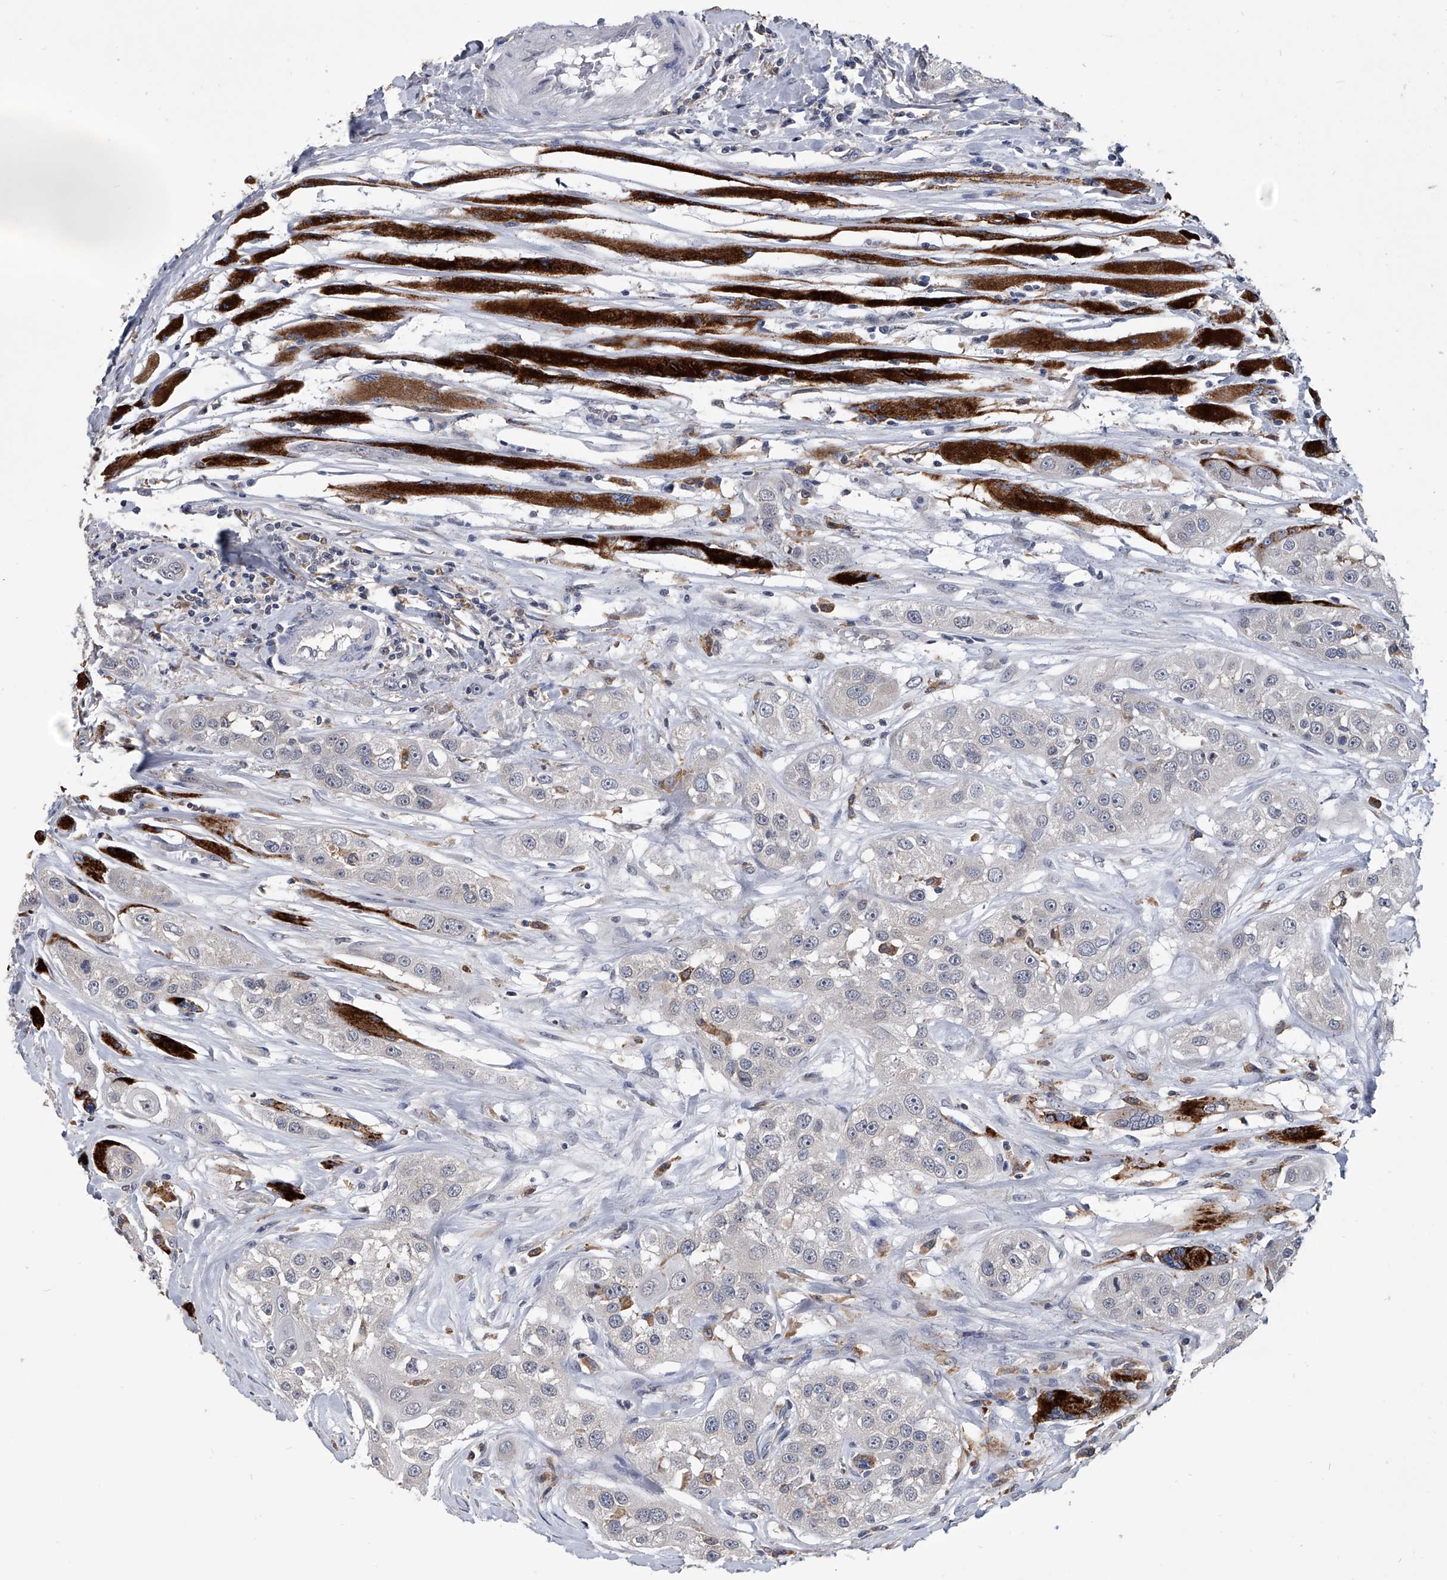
{"staining": {"intensity": "negative", "quantity": "none", "location": "none"}, "tissue": "head and neck cancer", "cell_type": "Tumor cells", "image_type": "cancer", "snomed": [{"axis": "morphology", "description": "Normal tissue, NOS"}, {"axis": "morphology", "description": "Squamous cell carcinoma, NOS"}, {"axis": "topography", "description": "Skeletal muscle"}, {"axis": "topography", "description": "Head-Neck"}], "caption": "Tumor cells are negative for brown protein staining in head and neck cancer. (Stains: DAB IHC with hematoxylin counter stain, Microscopy: brightfield microscopy at high magnification).", "gene": "MAP4K3", "patient": {"sex": "male", "age": 51}}